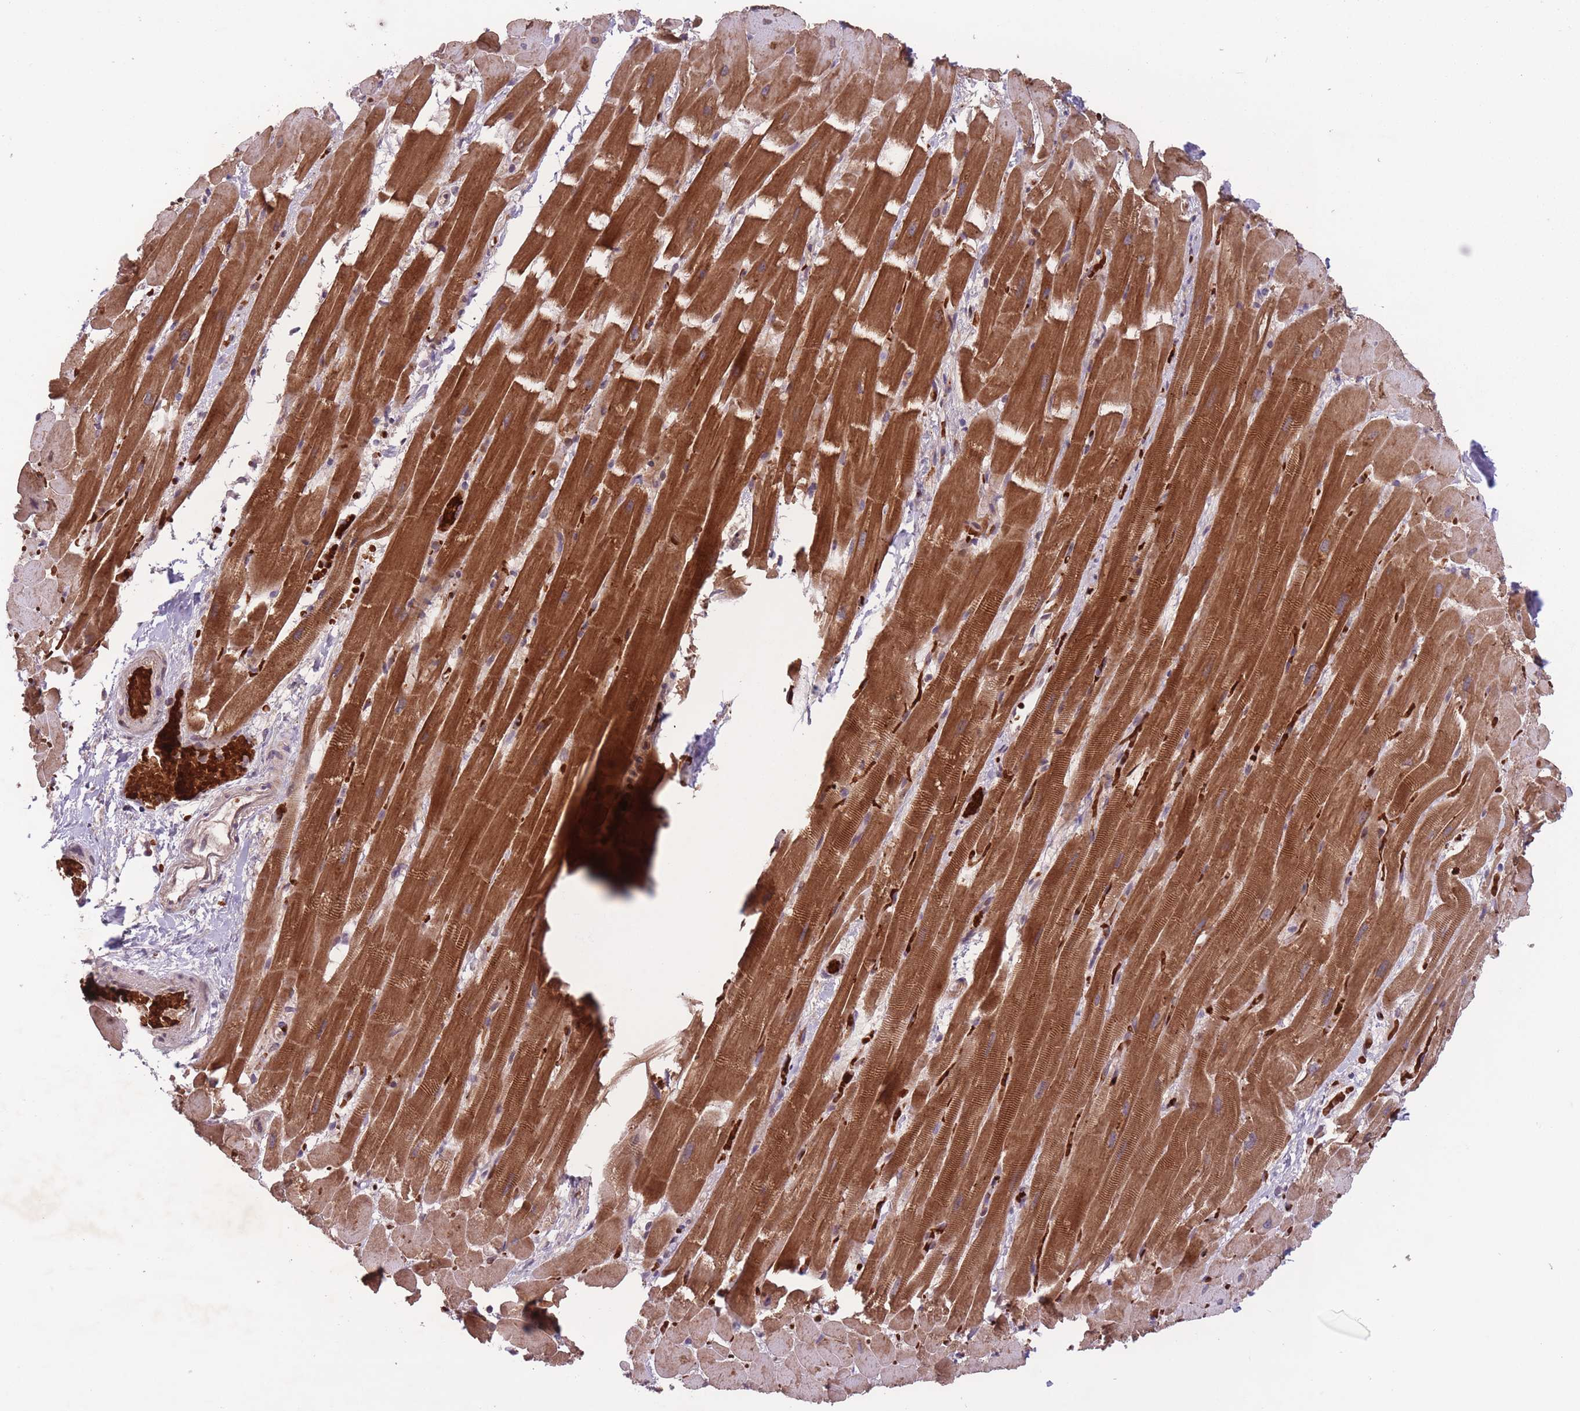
{"staining": {"intensity": "strong", "quantity": ">75%", "location": "cytoplasmic/membranous"}, "tissue": "heart muscle", "cell_type": "Cardiomyocytes", "image_type": "normal", "snomed": [{"axis": "morphology", "description": "Normal tissue, NOS"}, {"axis": "topography", "description": "Heart"}], "caption": "A high amount of strong cytoplasmic/membranous staining is seen in about >75% of cardiomyocytes in unremarkable heart muscle. Using DAB (3,3'-diaminobenzidine) (brown) and hematoxylin (blue) stains, captured at high magnification using brightfield microscopy.", "gene": "SECTM1", "patient": {"sex": "male", "age": 37}}